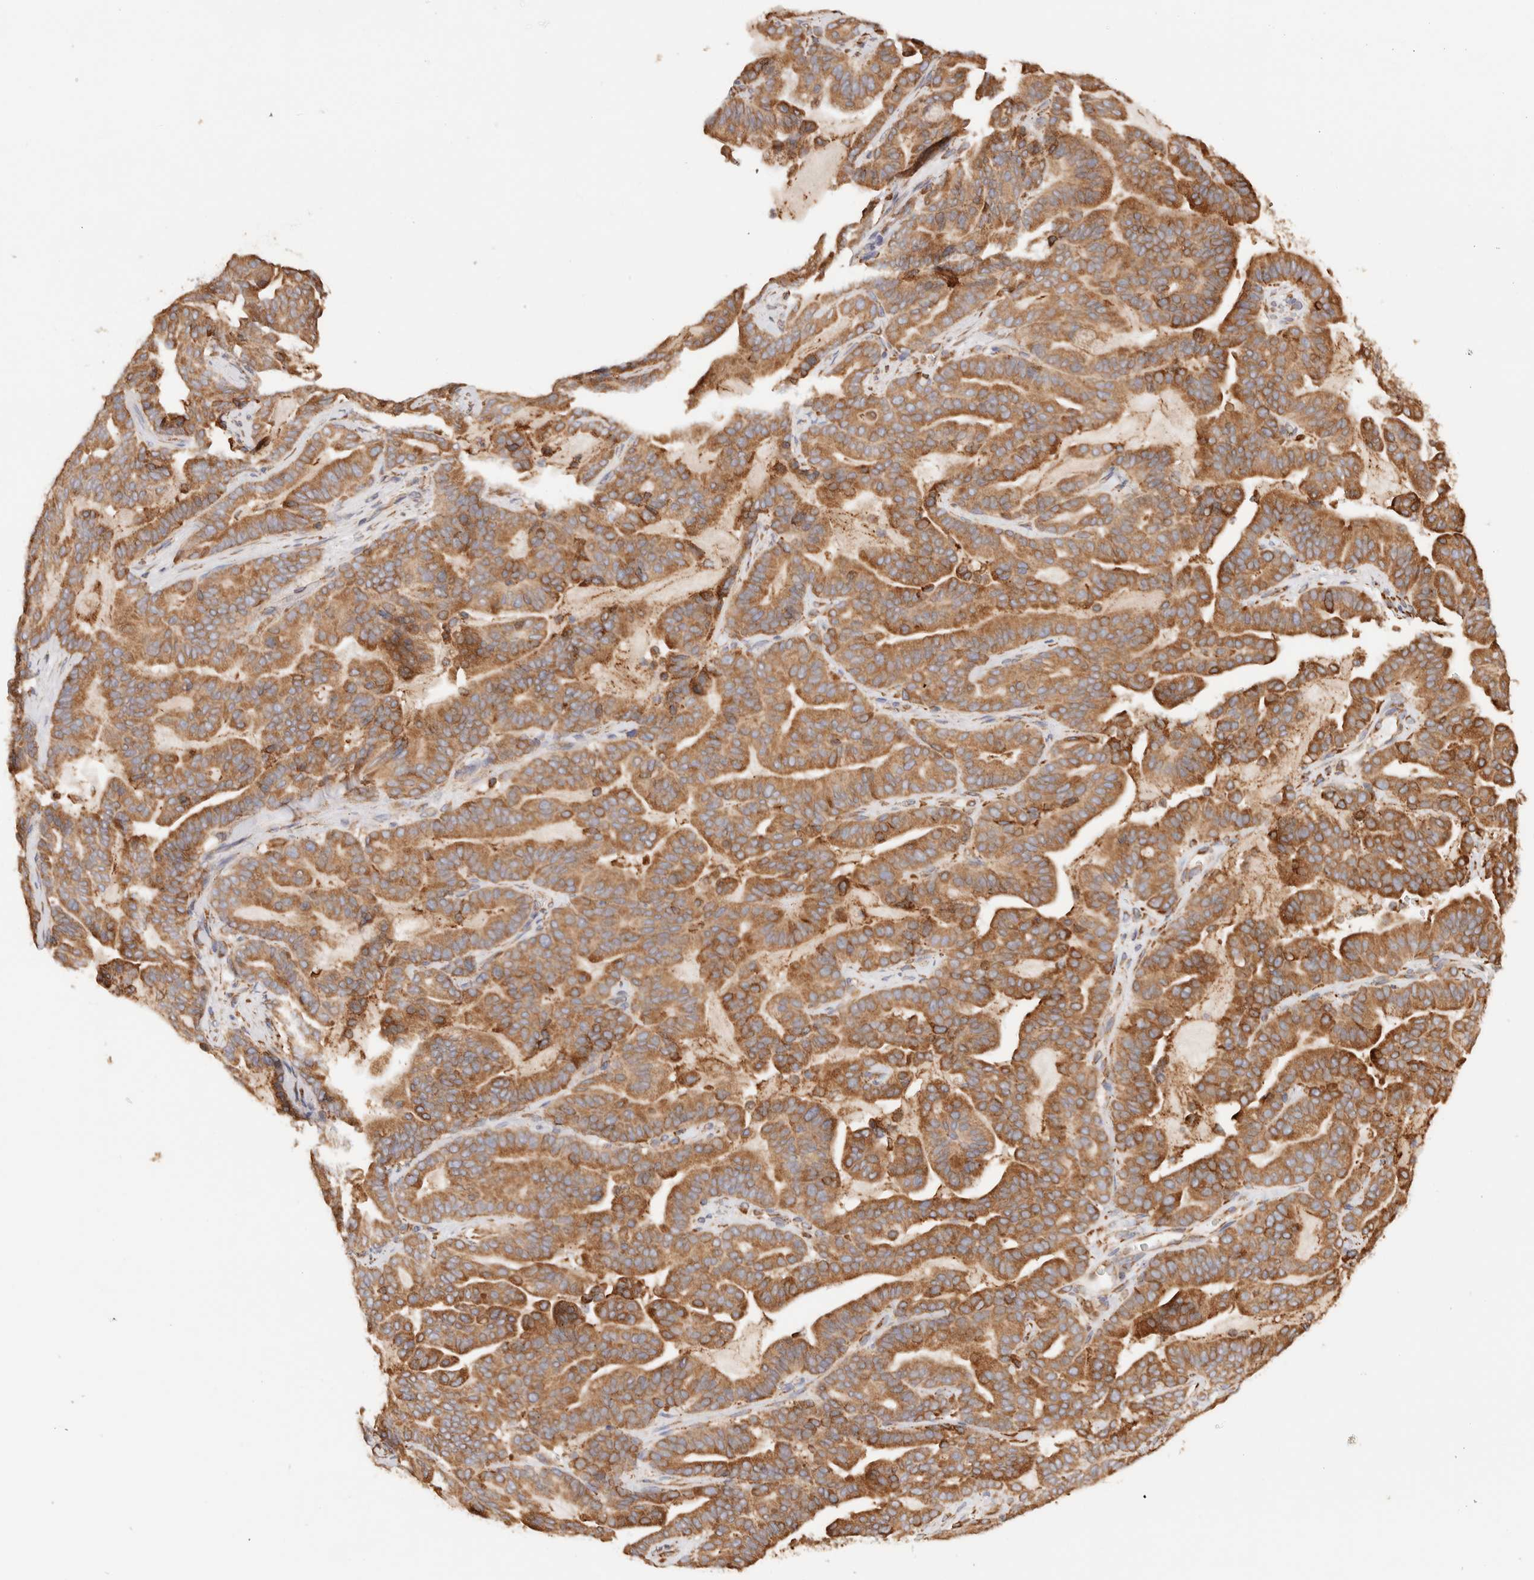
{"staining": {"intensity": "strong", "quantity": ">75%", "location": "cytoplasmic/membranous"}, "tissue": "pancreatic cancer", "cell_type": "Tumor cells", "image_type": "cancer", "snomed": [{"axis": "morphology", "description": "Adenocarcinoma, NOS"}, {"axis": "topography", "description": "Pancreas"}], "caption": "Immunohistochemical staining of human pancreatic adenocarcinoma exhibits high levels of strong cytoplasmic/membranous protein expression in approximately >75% of tumor cells. The staining is performed using DAB (3,3'-diaminobenzidine) brown chromogen to label protein expression. The nuclei are counter-stained blue using hematoxylin.", "gene": "FER", "patient": {"sex": "male", "age": 63}}